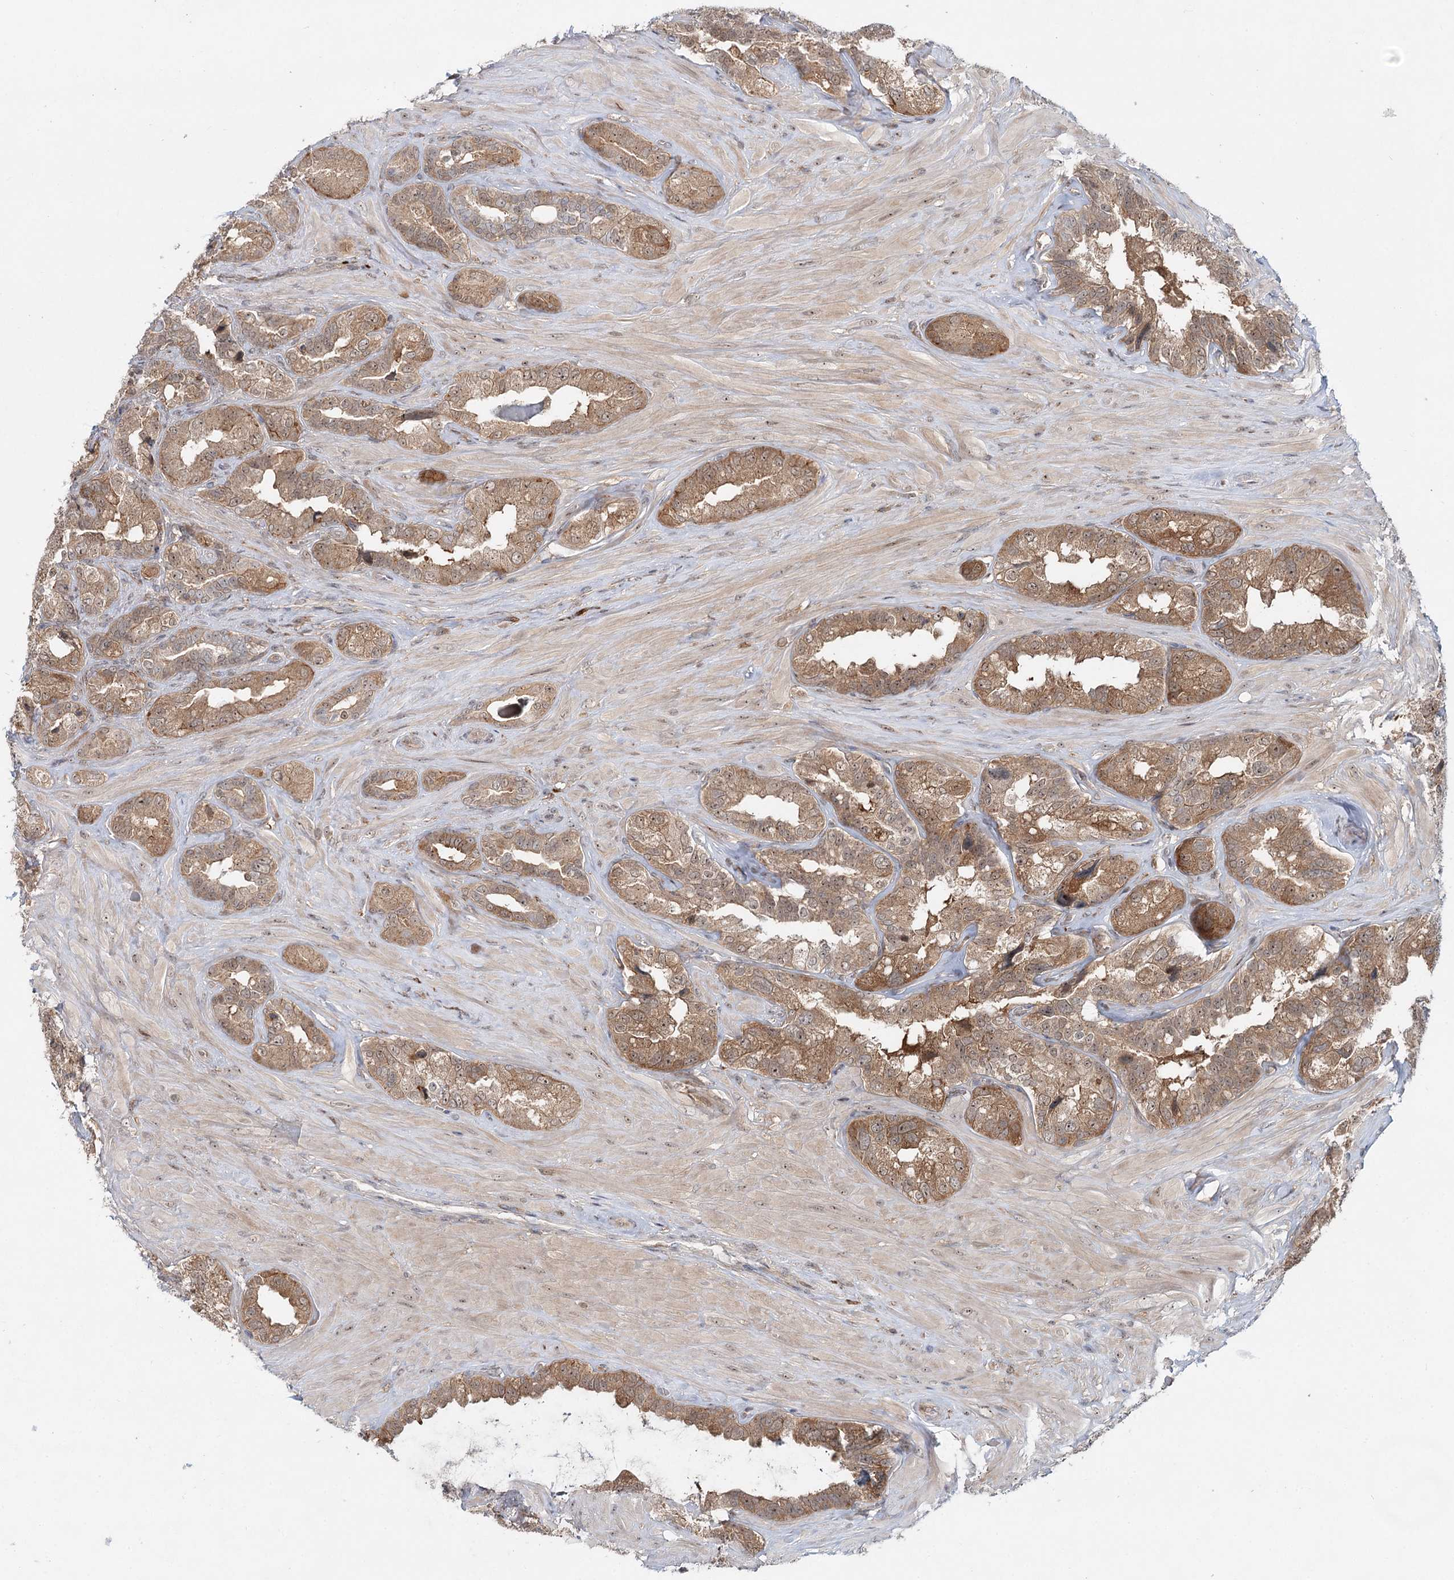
{"staining": {"intensity": "moderate", "quantity": ">75%", "location": "cytoplasmic/membranous,nuclear"}, "tissue": "seminal vesicle", "cell_type": "Glandular cells", "image_type": "normal", "snomed": [{"axis": "morphology", "description": "Normal tissue, NOS"}, {"axis": "topography", "description": "Seminal veicle"}, {"axis": "topography", "description": "Peripheral nerve tissue"}], "caption": "An immunohistochemistry (IHC) image of unremarkable tissue is shown. Protein staining in brown highlights moderate cytoplasmic/membranous,nuclear positivity in seminal vesicle within glandular cells. The protein of interest is stained brown, and the nuclei are stained in blue (DAB (3,3'-diaminobenzidine) IHC with brightfield microscopy, high magnification).", "gene": "WDR44", "patient": {"sex": "male", "age": 67}}